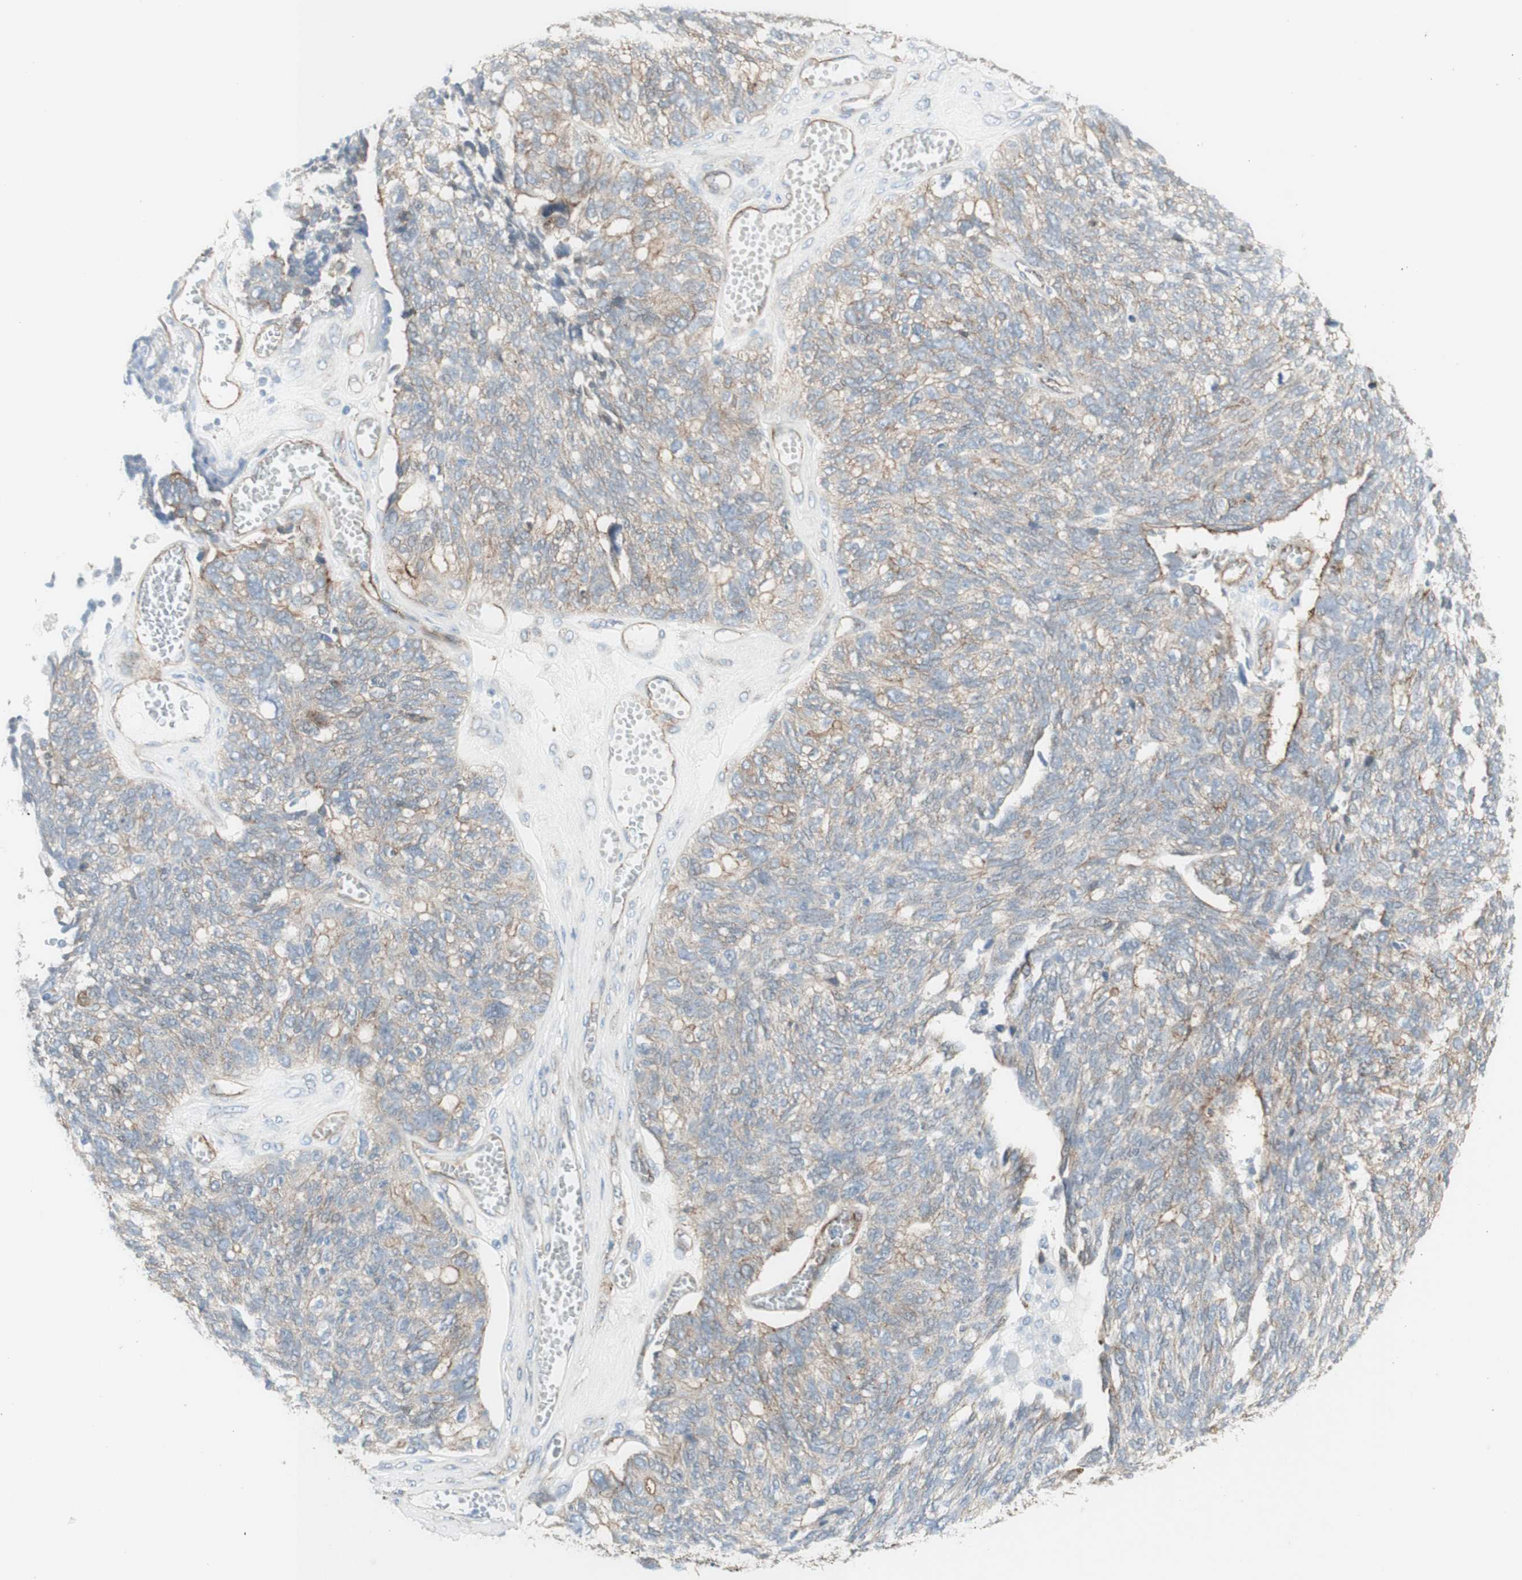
{"staining": {"intensity": "moderate", "quantity": "25%-75%", "location": "cytoplasmic/membranous"}, "tissue": "ovarian cancer", "cell_type": "Tumor cells", "image_type": "cancer", "snomed": [{"axis": "morphology", "description": "Cystadenocarcinoma, serous, NOS"}, {"axis": "topography", "description": "Ovary"}], "caption": "High-magnification brightfield microscopy of ovarian serous cystadenocarcinoma stained with DAB (3,3'-diaminobenzidine) (brown) and counterstained with hematoxylin (blue). tumor cells exhibit moderate cytoplasmic/membranous expression is present in about25%-75% of cells.", "gene": "MYO6", "patient": {"sex": "female", "age": 79}}